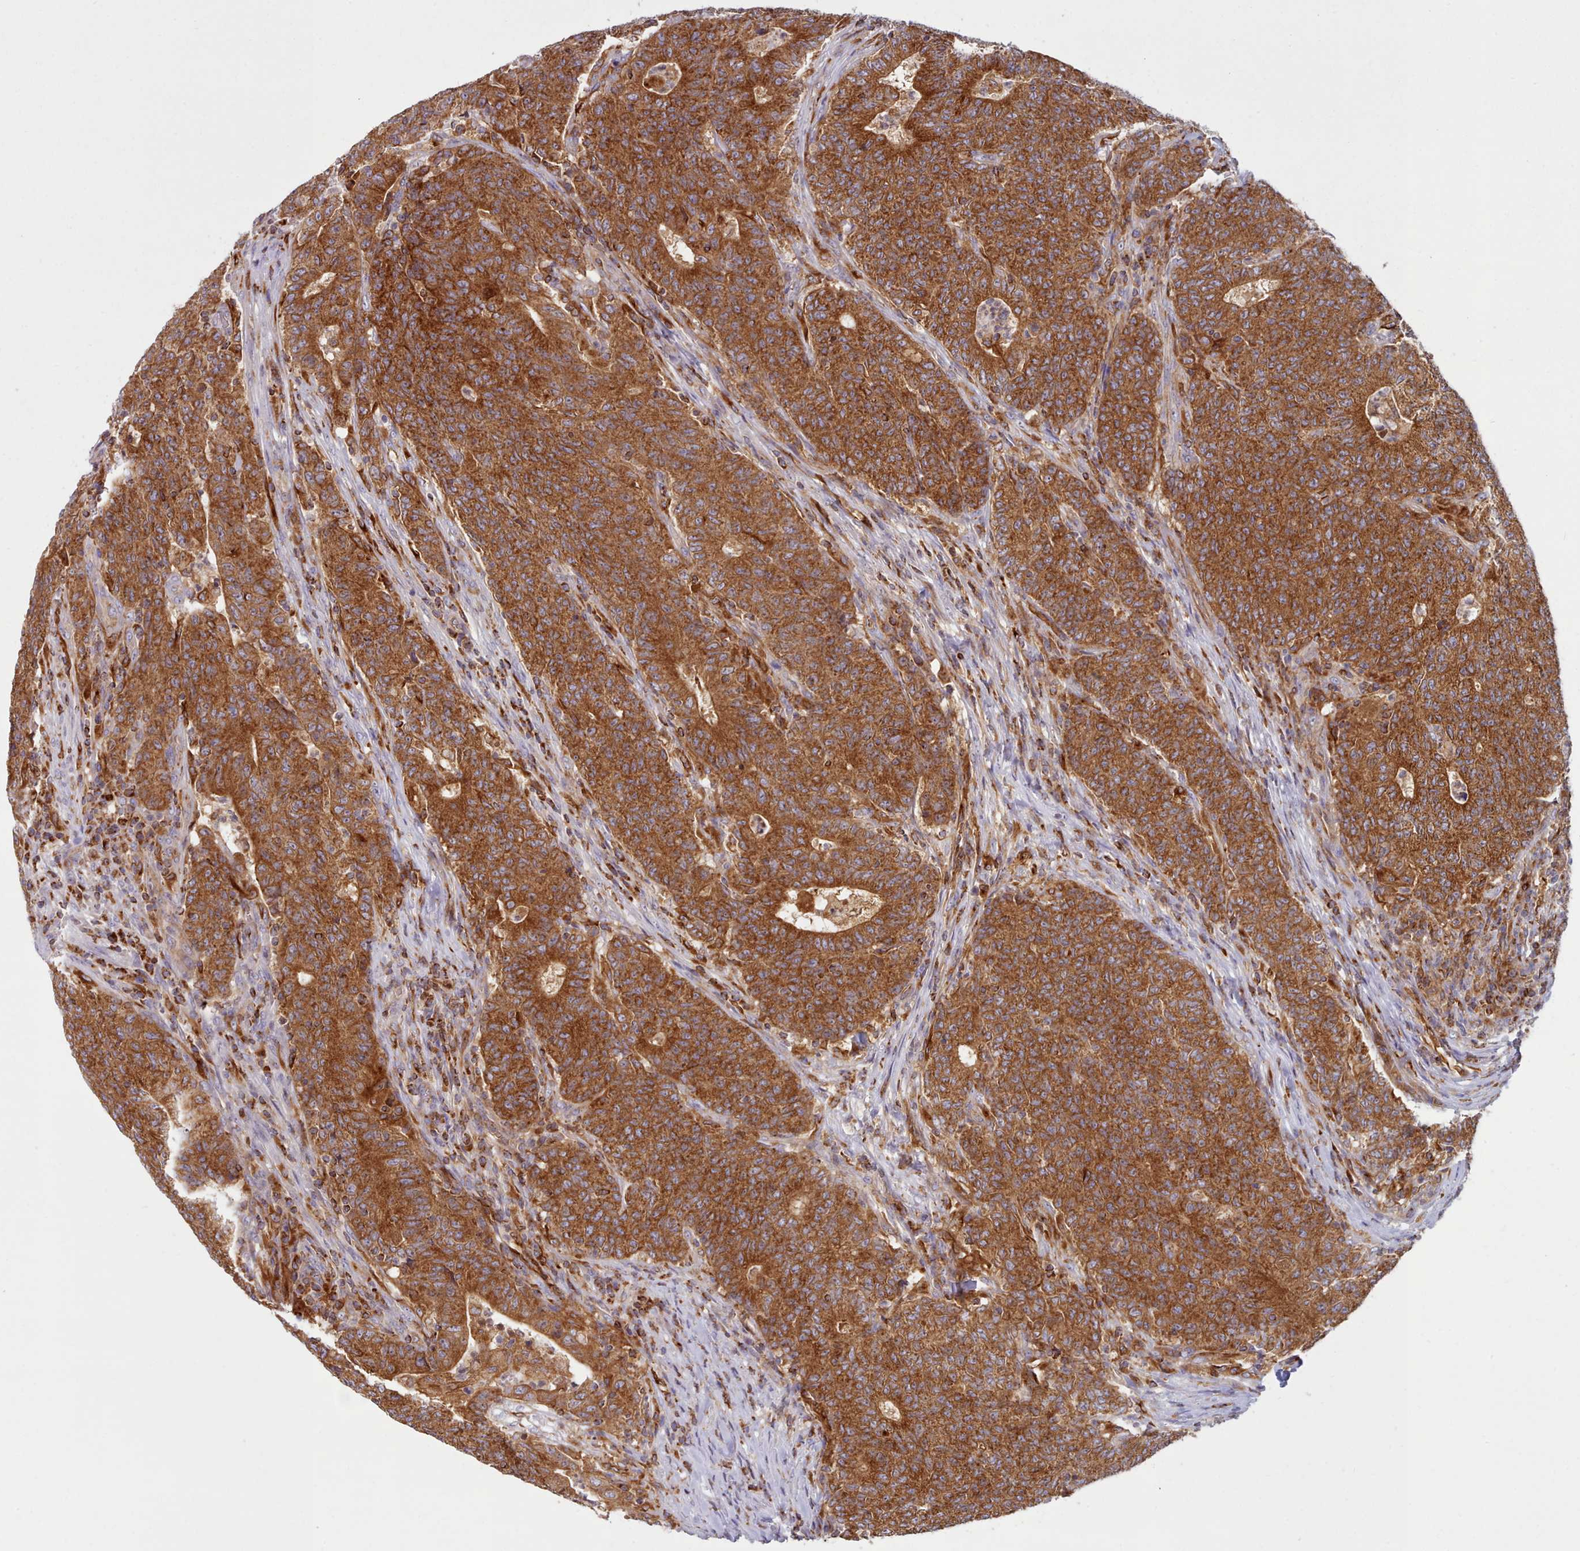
{"staining": {"intensity": "strong", "quantity": ">75%", "location": "cytoplasmic/membranous"}, "tissue": "colorectal cancer", "cell_type": "Tumor cells", "image_type": "cancer", "snomed": [{"axis": "morphology", "description": "Adenocarcinoma, NOS"}, {"axis": "topography", "description": "Colon"}], "caption": "Tumor cells reveal high levels of strong cytoplasmic/membranous positivity in approximately >75% of cells in human colorectal adenocarcinoma.", "gene": "CRYBG1", "patient": {"sex": "female", "age": 75}}